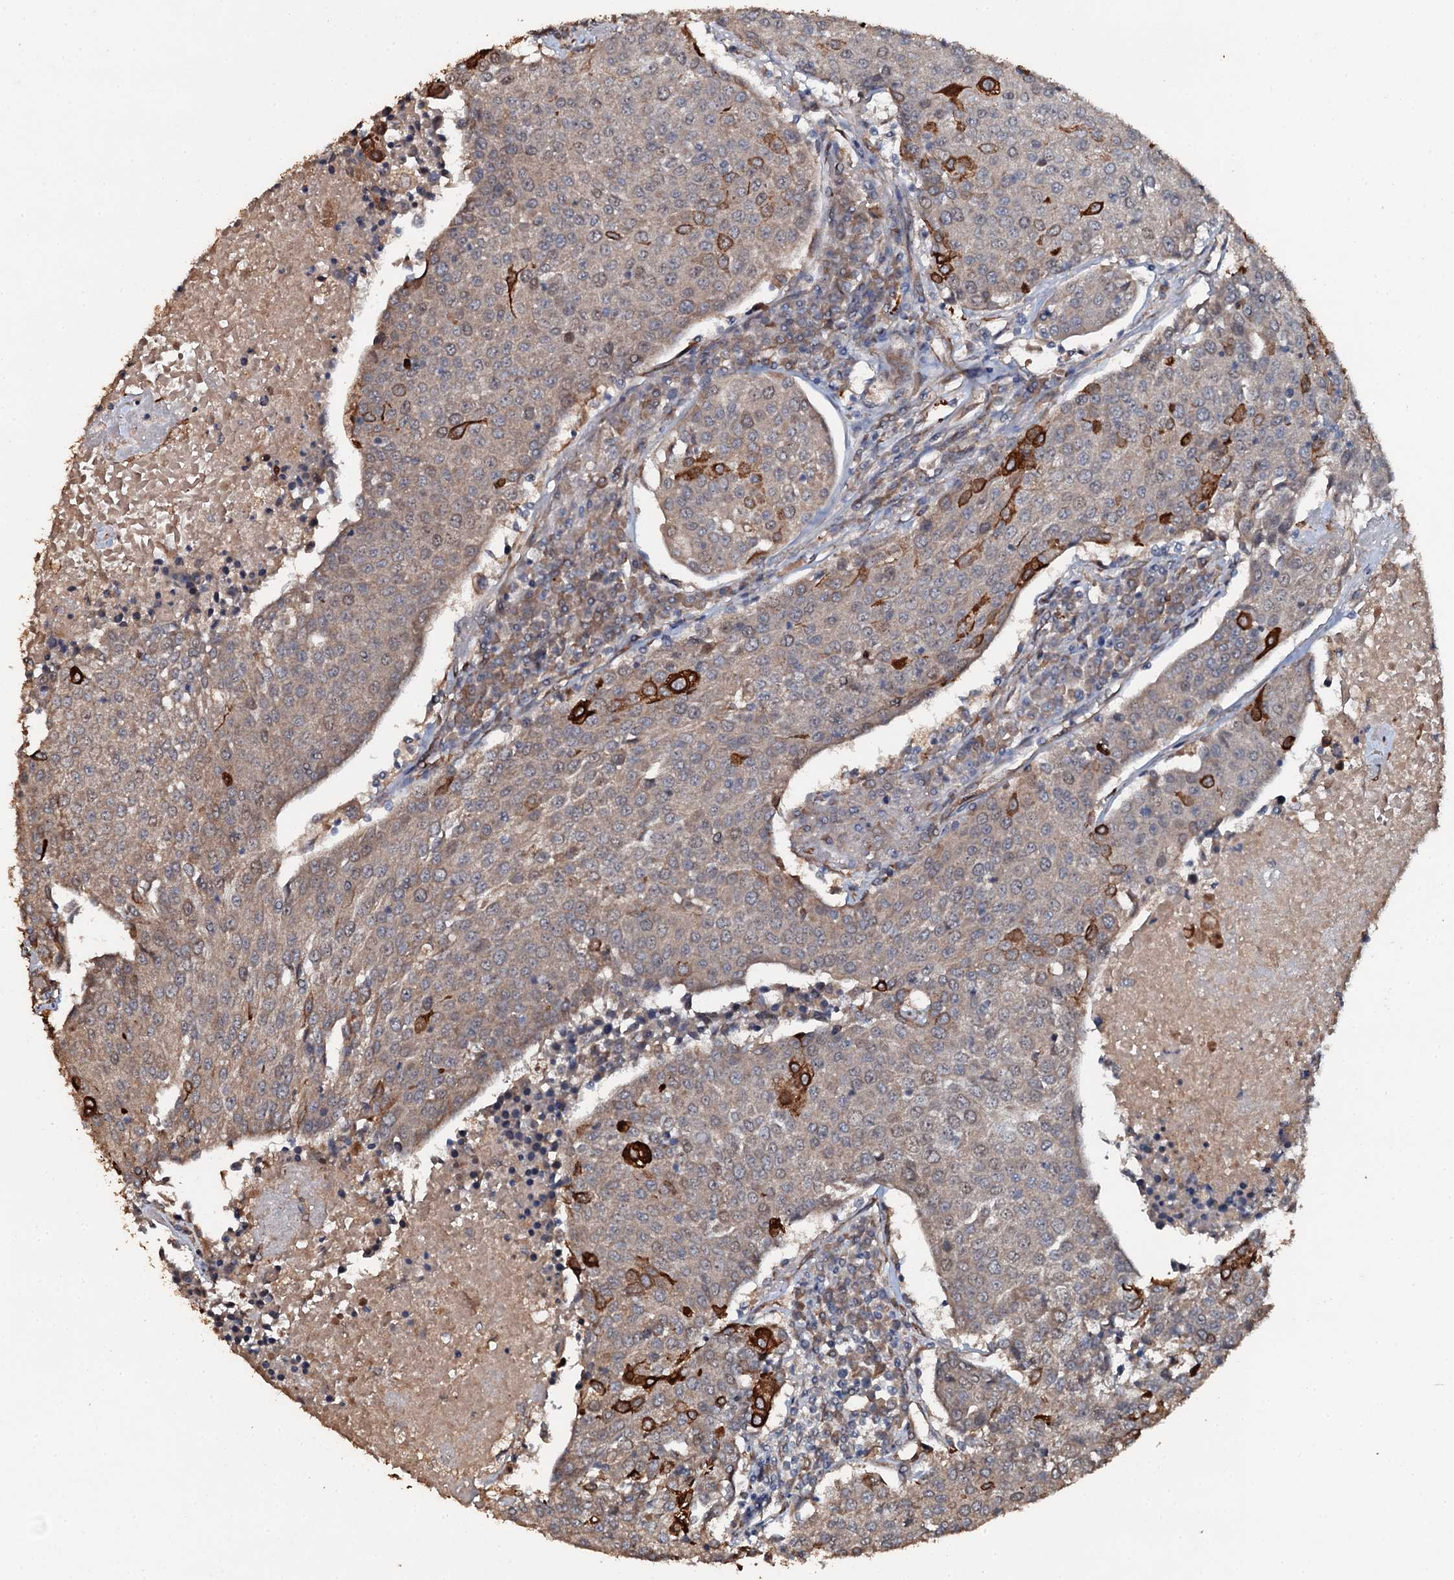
{"staining": {"intensity": "strong", "quantity": "<25%", "location": "cytoplasmic/membranous"}, "tissue": "urothelial cancer", "cell_type": "Tumor cells", "image_type": "cancer", "snomed": [{"axis": "morphology", "description": "Urothelial carcinoma, High grade"}, {"axis": "topography", "description": "Urinary bladder"}], "caption": "This micrograph shows high-grade urothelial carcinoma stained with immunohistochemistry to label a protein in brown. The cytoplasmic/membranous of tumor cells show strong positivity for the protein. Nuclei are counter-stained blue.", "gene": "ADAMTS10", "patient": {"sex": "female", "age": 85}}